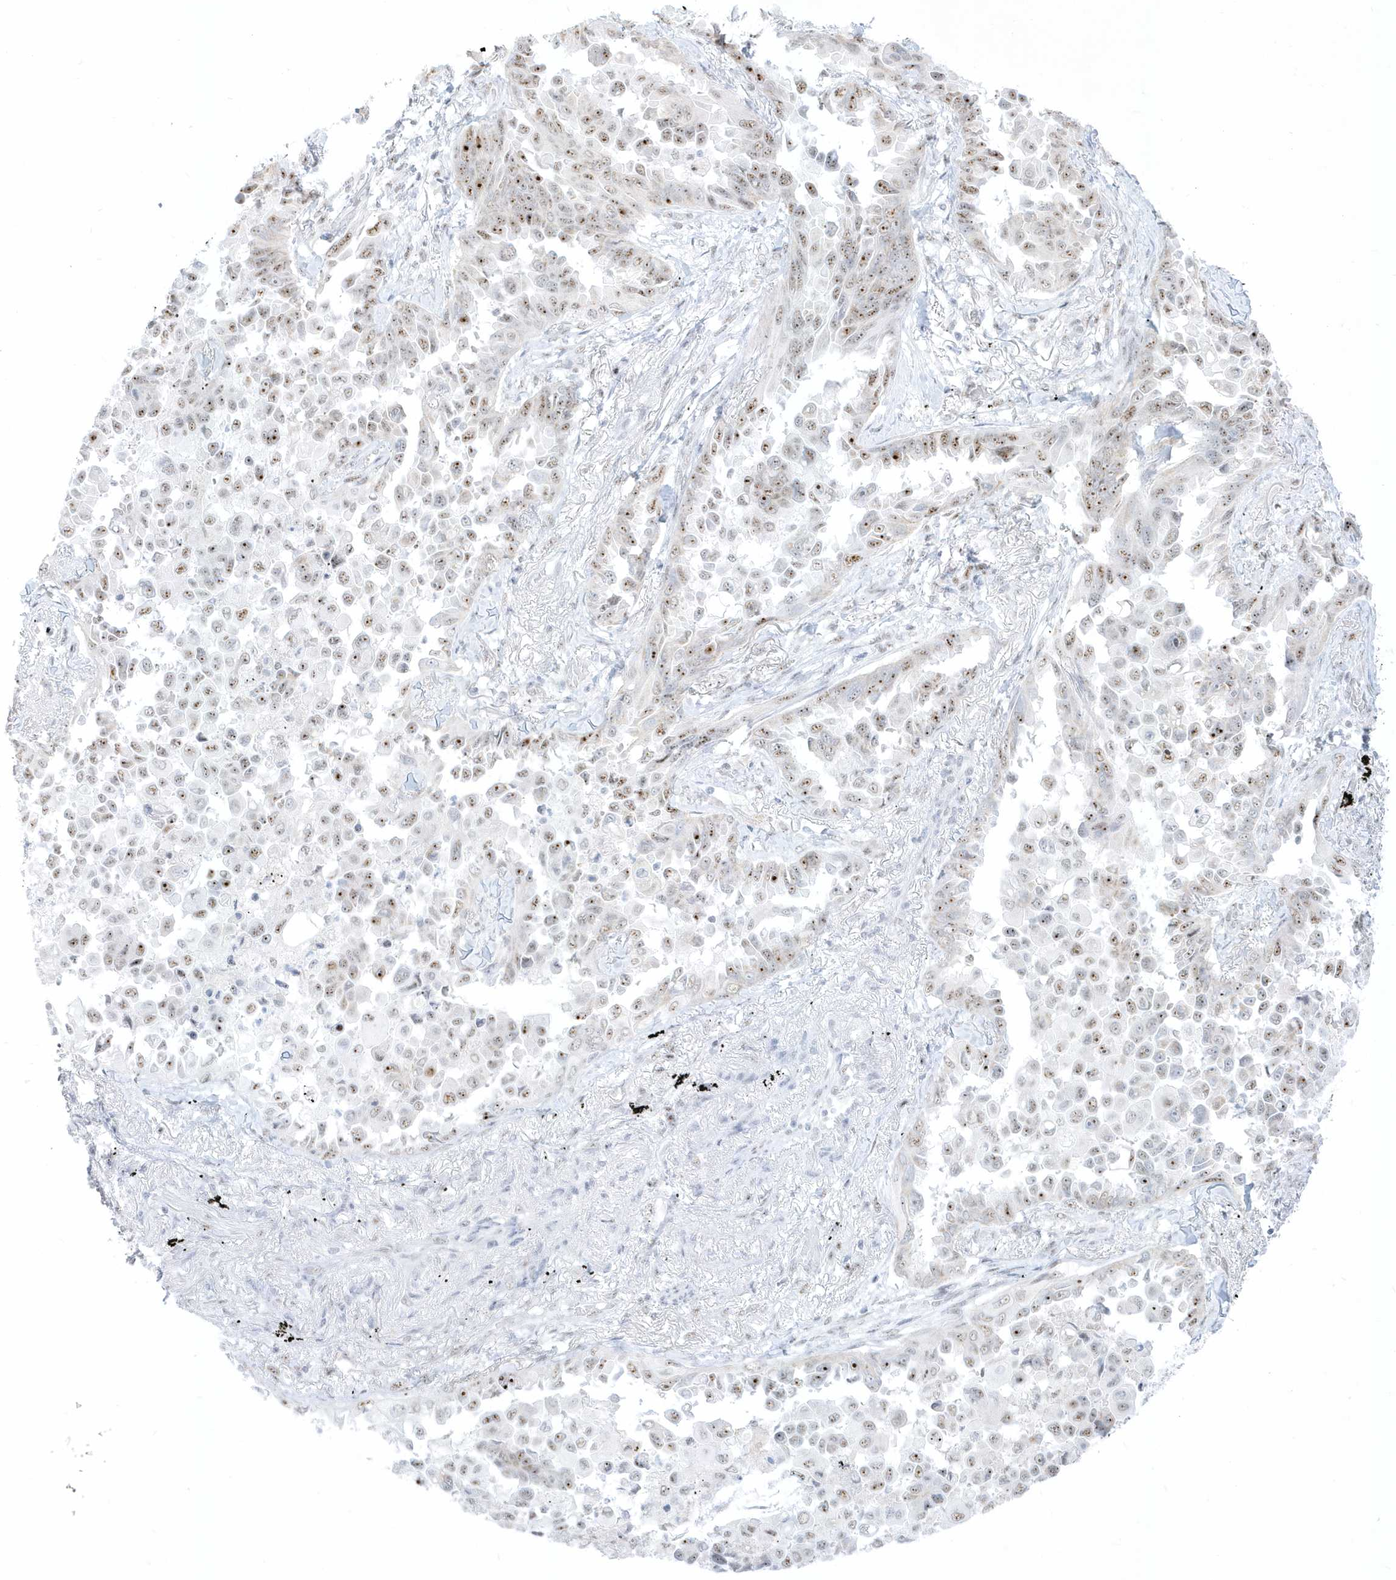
{"staining": {"intensity": "moderate", "quantity": ">75%", "location": "nuclear"}, "tissue": "lung cancer", "cell_type": "Tumor cells", "image_type": "cancer", "snomed": [{"axis": "morphology", "description": "Adenocarcinoma, NOS"}, {"axis": "topography", "description": "Lung"}], "caption": "Approximately >75% of tumor cells in adenocarcinoma (lung) reveal moderate nuclear protein staining as visualized by brown immunohistochemical staining.", "gene": "PLEKHN1", "patient": {"sex": "female", "age": 67}}